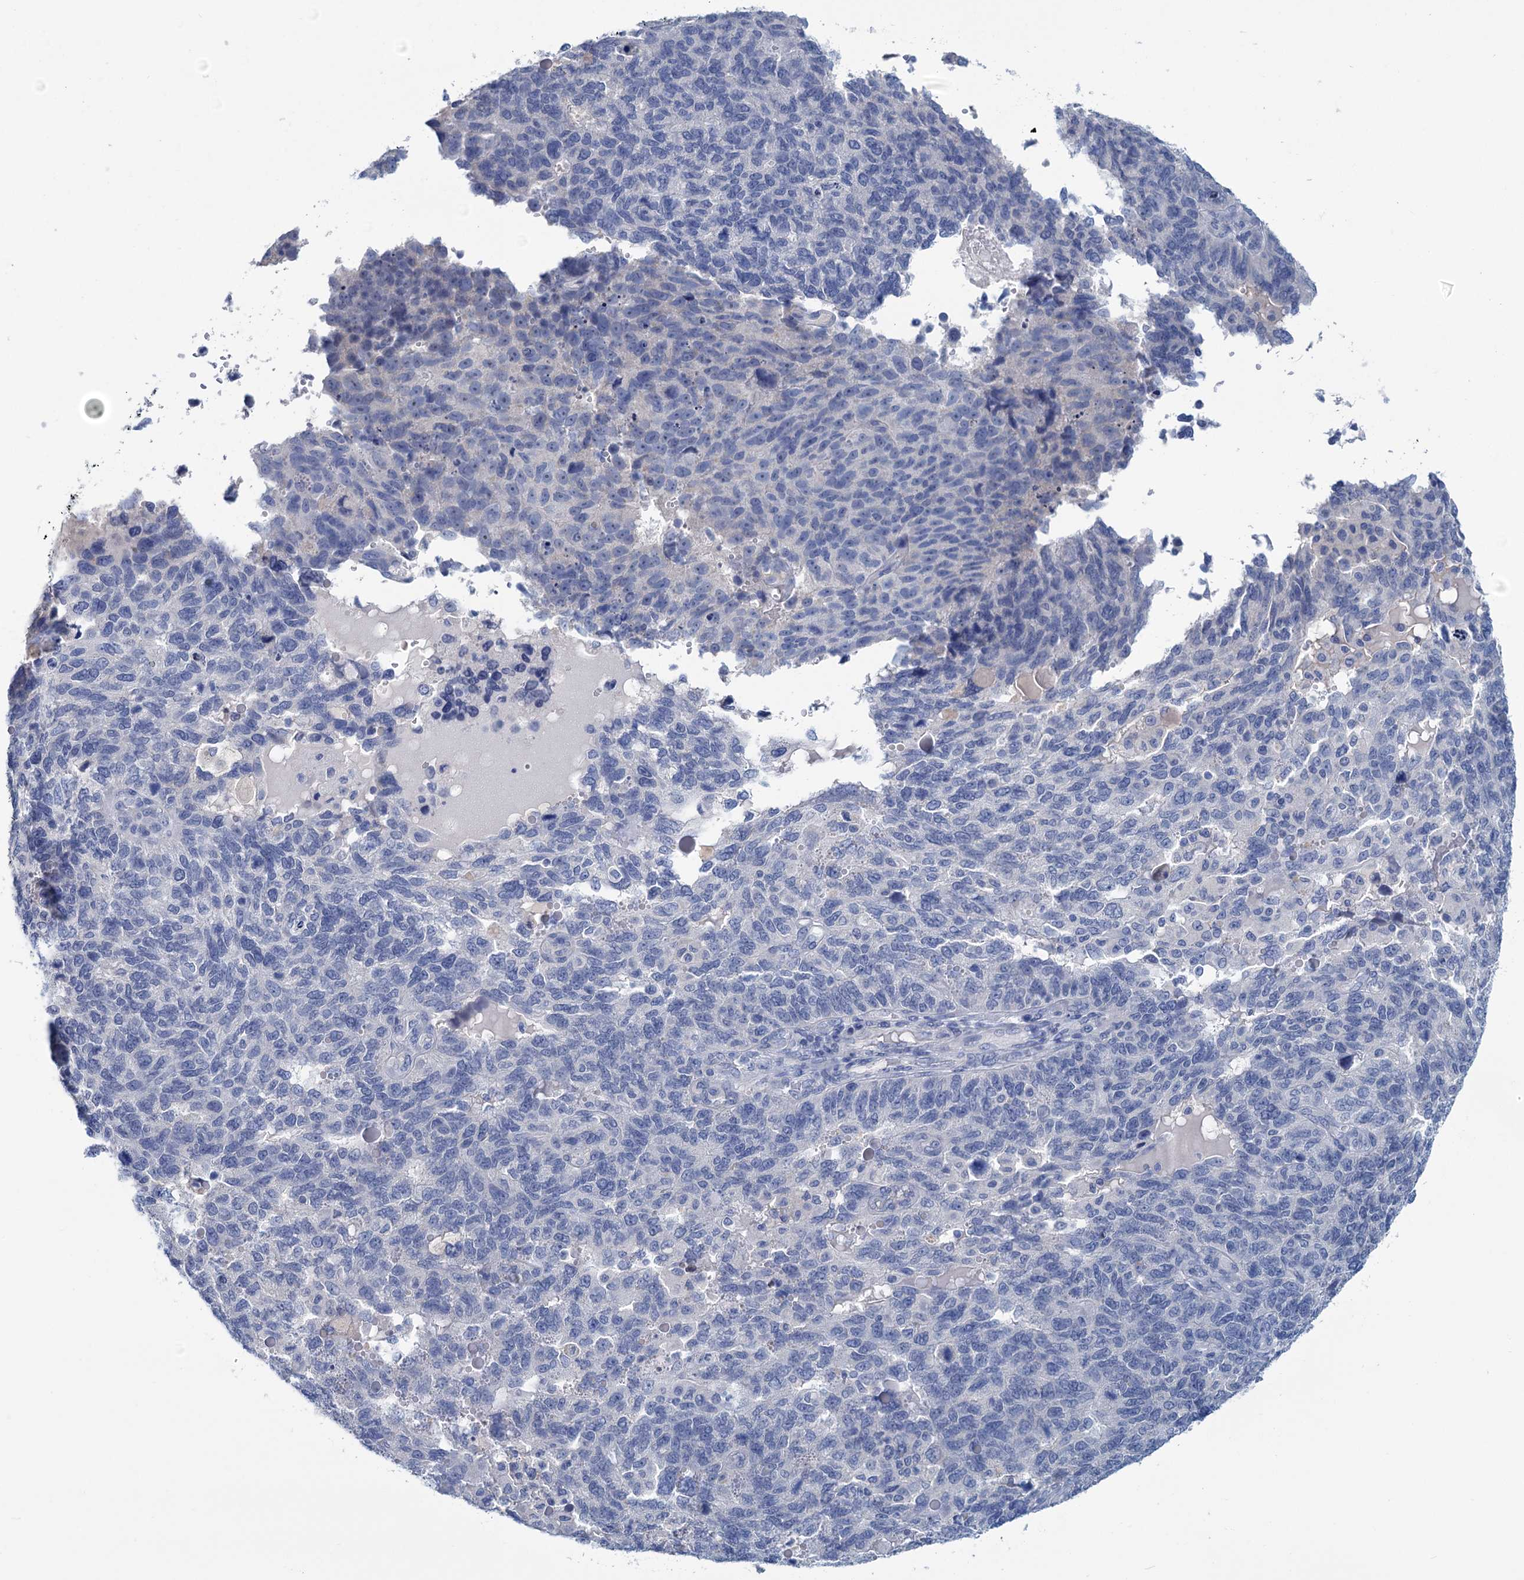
{"staining": {"intensity": "negative", "quantity": "none", "location": "none"}, "tissue": "endometrial cancer", "cell_type": "Tumor cells", "image_type": "cancer", "snomed": [{"axis": "morphology", "description": "Adenocarcinoma, NOS"}, {"axis": "topography", "description": "Endometrium"}], "caption": "Image shows no significant protein expression in tumor cells of endometrial cancer. (Immunohistochemistry, brightfield microscopy, high magnification).", "gene": "MYOZ3", "patient": {"sex": "female", "age": 66}}